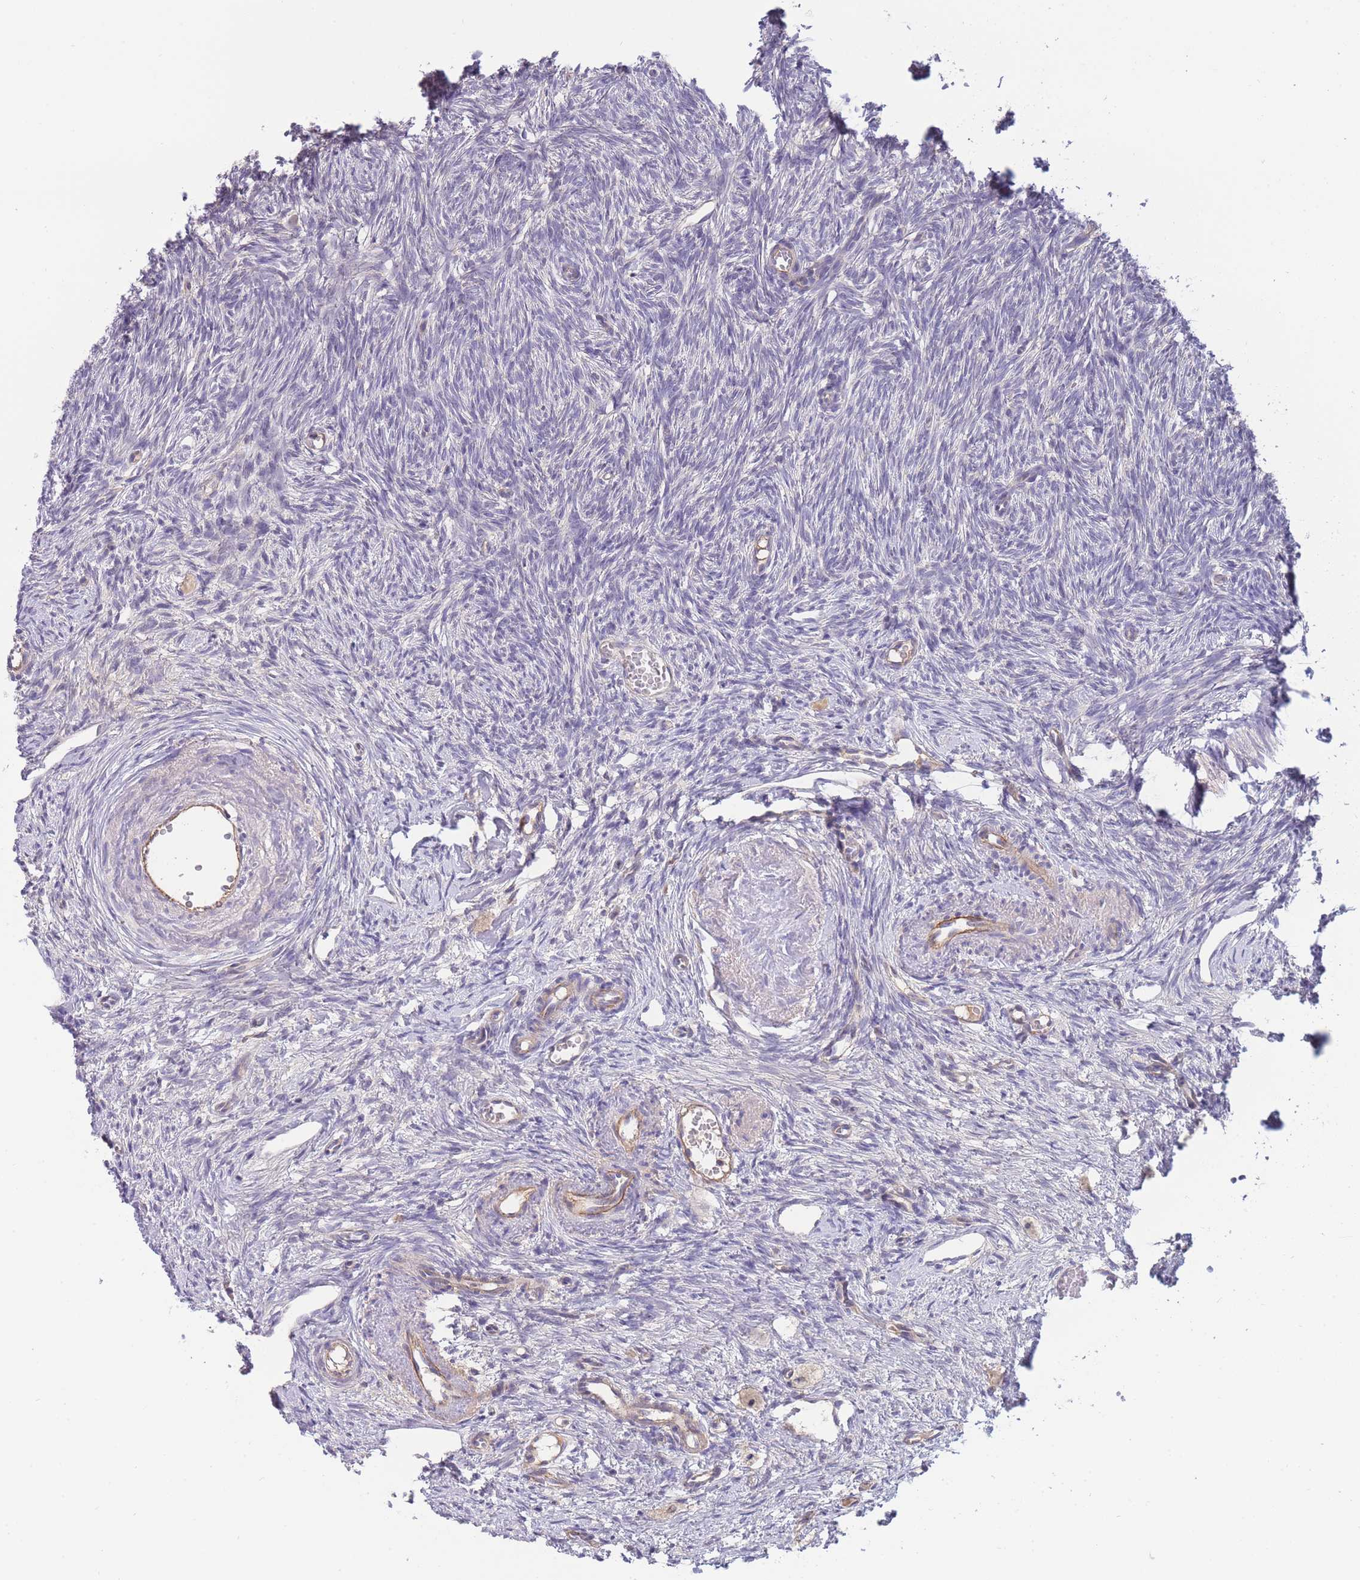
{"staining": {"intensity": "weak", "quantity": ">75%", "location": "cytoplasmic/membranous"}, "tissue": "ovary", "cell_type": "Follicle cells", "image_type": "normal", "snomed": [{"axis": "morphology", "description": "Normal tissue, NOS"}, {"axis": "topography", "description": "Ovary"}], "caption": "Ovary stained with immunohistochemistry exhibits weak cytoplasmic/membranous positivity in approximately >75% of follicle cells.", "gene": "NDUFAF5", "patient": {"sex": "female", "age": 51}}